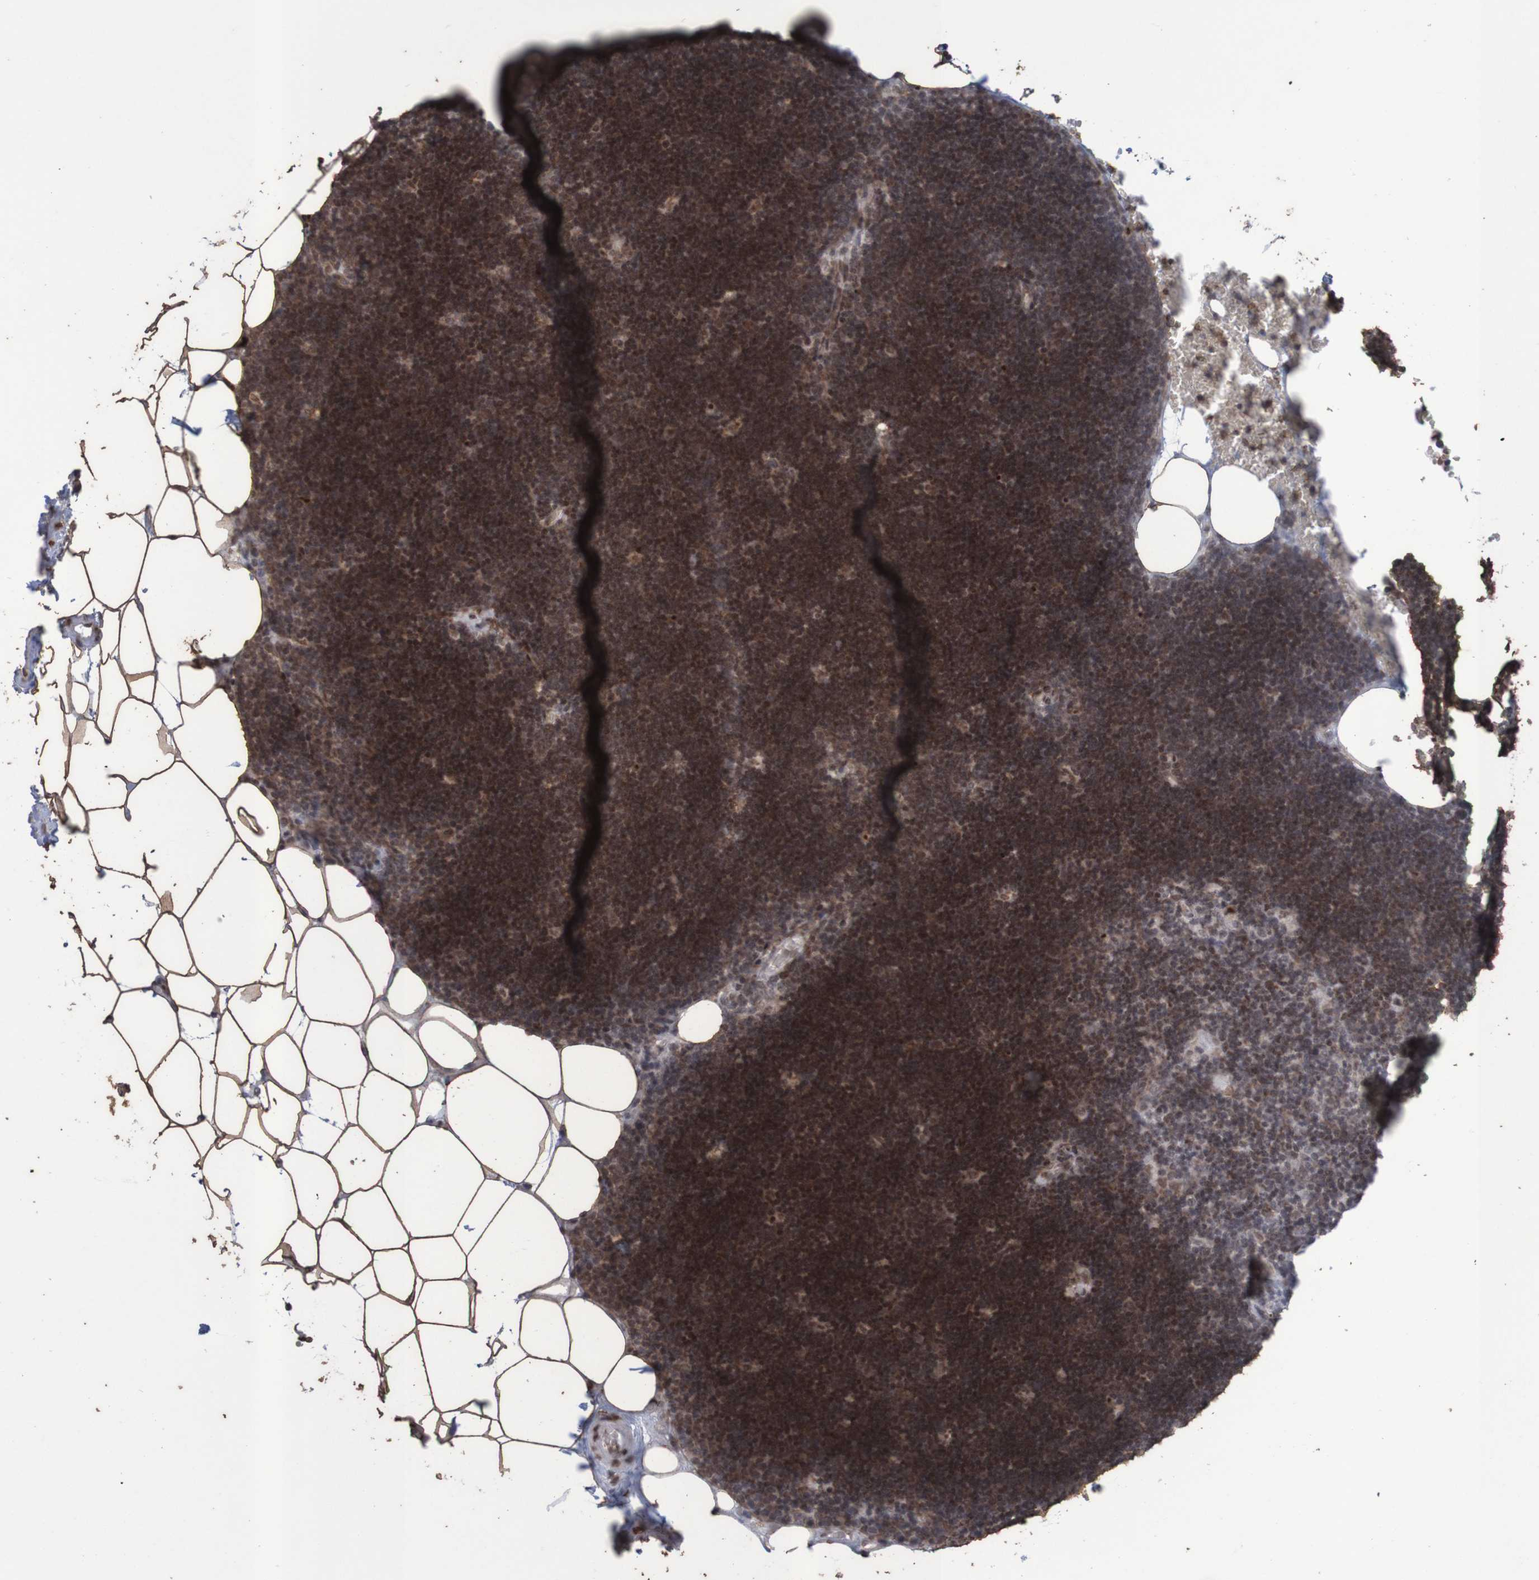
{"staining": {"intensity": "moderate", "quantity": ">75%", "location": "nuclear"}, "tissue": "lymph node", "cell_type": "Germinal center cells", "image_type": "normal", "snomed": [{"axis": "morphology", "description": "Normal tissue, NOS"}, {"axis": "topography", "description": "Lymph node"}], "caption": "A micrograph of human lymph node stained for a protein displays moderate nuclear brown staining in germinal center cells.", "gene": "GFI1", "patient": {"sex": "male", "age": 33}}